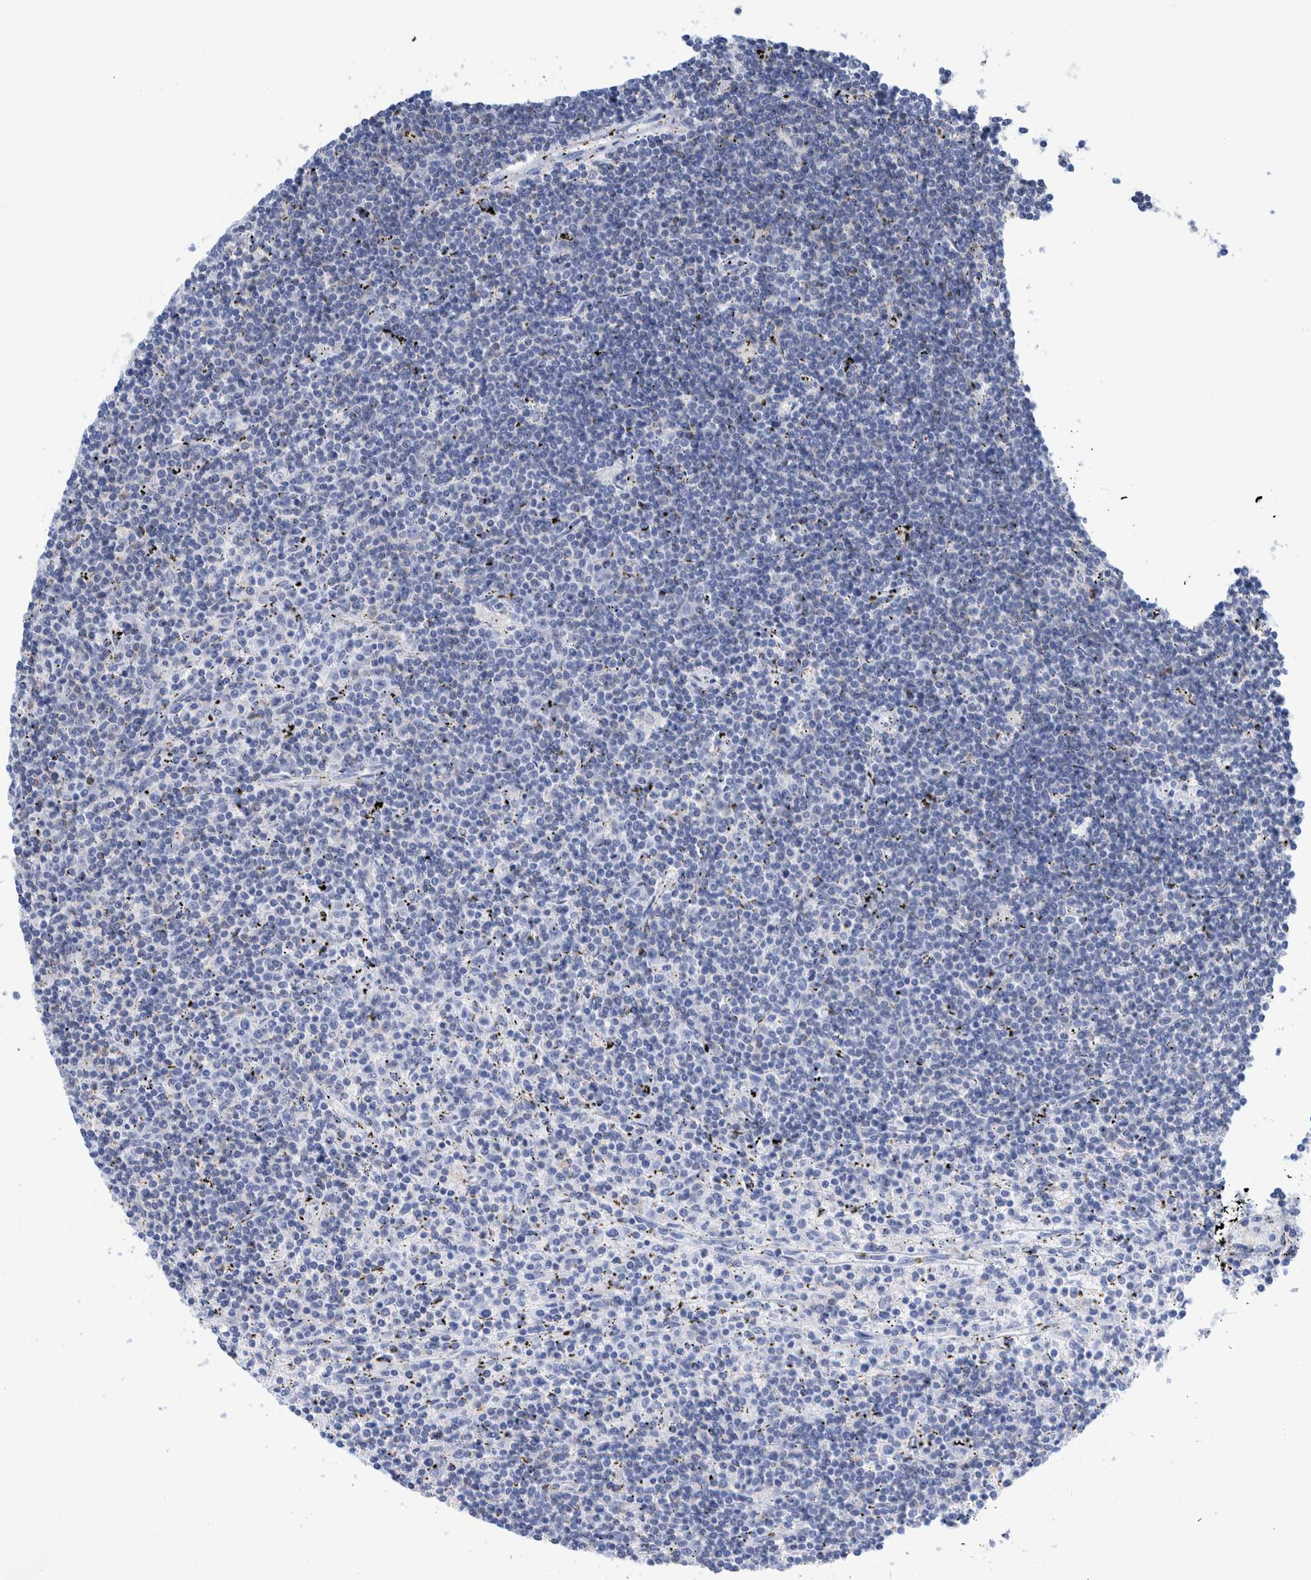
{"staining": {"intensity": "negative", "quantity": "none", "location": "none"}, "tissue": "lymphoma", "cell_type": "Tumor cells", "image_type": "cancer", "snomed": [{"axis": "morphology", "description": "Malignant lymphoma, non-Hodgkin's type, Low grade"}, {"axis": "topography", "description": "Spleen"}], "caption": "Lymphoma stained for a protein using IHC reveals no positivity tumor cells.", "gene": "KRT14", "patient": {"sex": "male", "age": 76}}